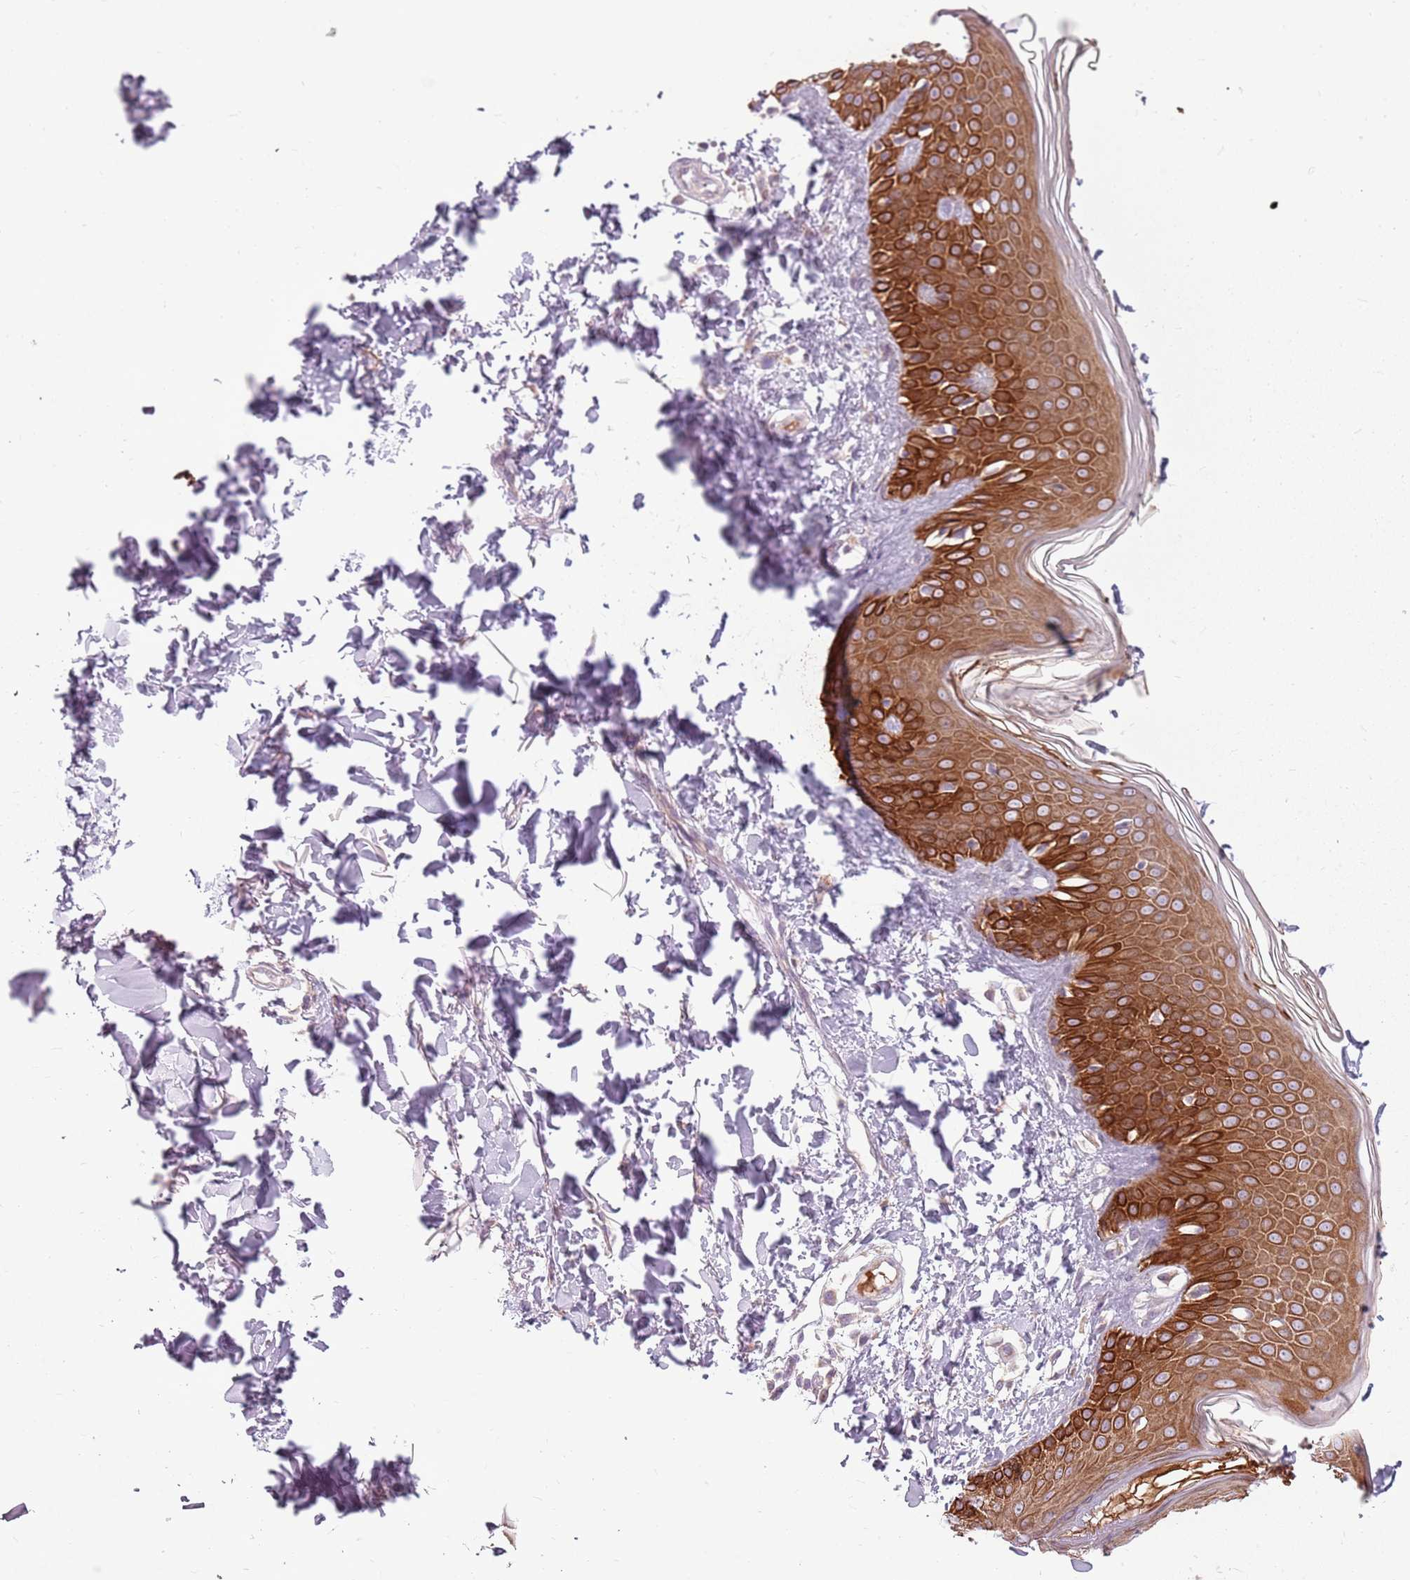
{"staining": {"intensity": "negative", "quantity": "none", "location": "none"}, "tissue": "skin", "cell_type": "Fibroblasts", "image_type": "normal", "snomed": [{"axis": "morphology", "description": "Normal tissue, NOS"}, {"axis": "topography", "description": "Skin"}], "caption": "IHC photomicrograph of normal human skin stained for a protein (brown), which reveals no expression in fibroblasts. (DAB IHC, high magnification).", "gene": "HSPA14", "patient": {"sex": "male", "age": 37}}